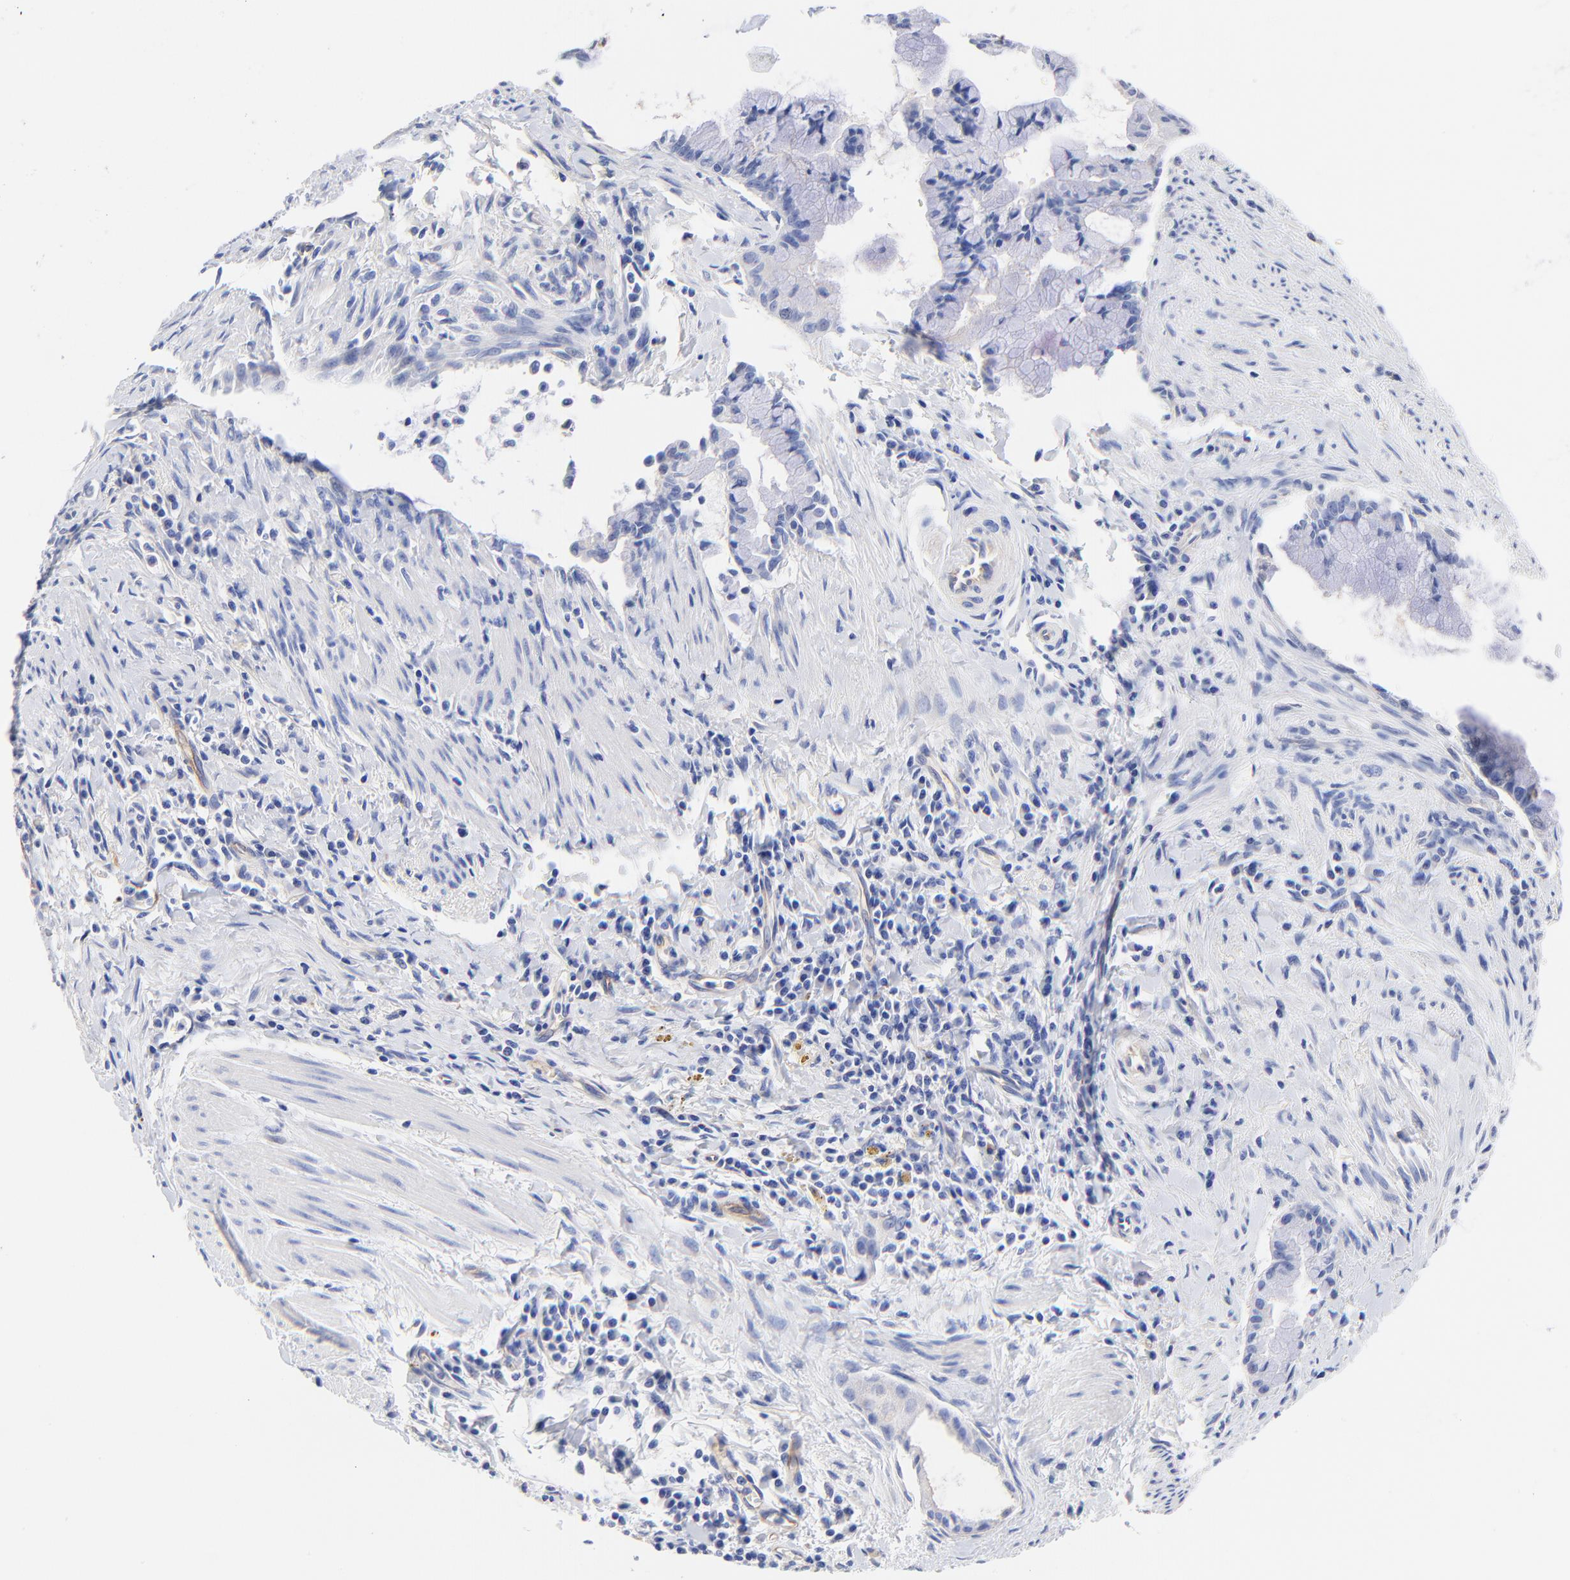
{"staining": {"intensity": "negative", "quantity": "none", "location": "none"}, "tissue": "pancreatic cancer", "cell_type": "Tumor cells", "image_type": "cancer", "snomed": [{"axis": "morphology", "description": "Adenocarcinoma, NOS"}, {"axis": "topography", "description": "Pancreas"}], "caption": "DAB immunohistochemical staining of human pancreatic cancer (adenocarcinoma) exhibits no significant staining in tumor cells.", "gene": "SLC44A2", "patient": {"sex": "male", "age": 59}}